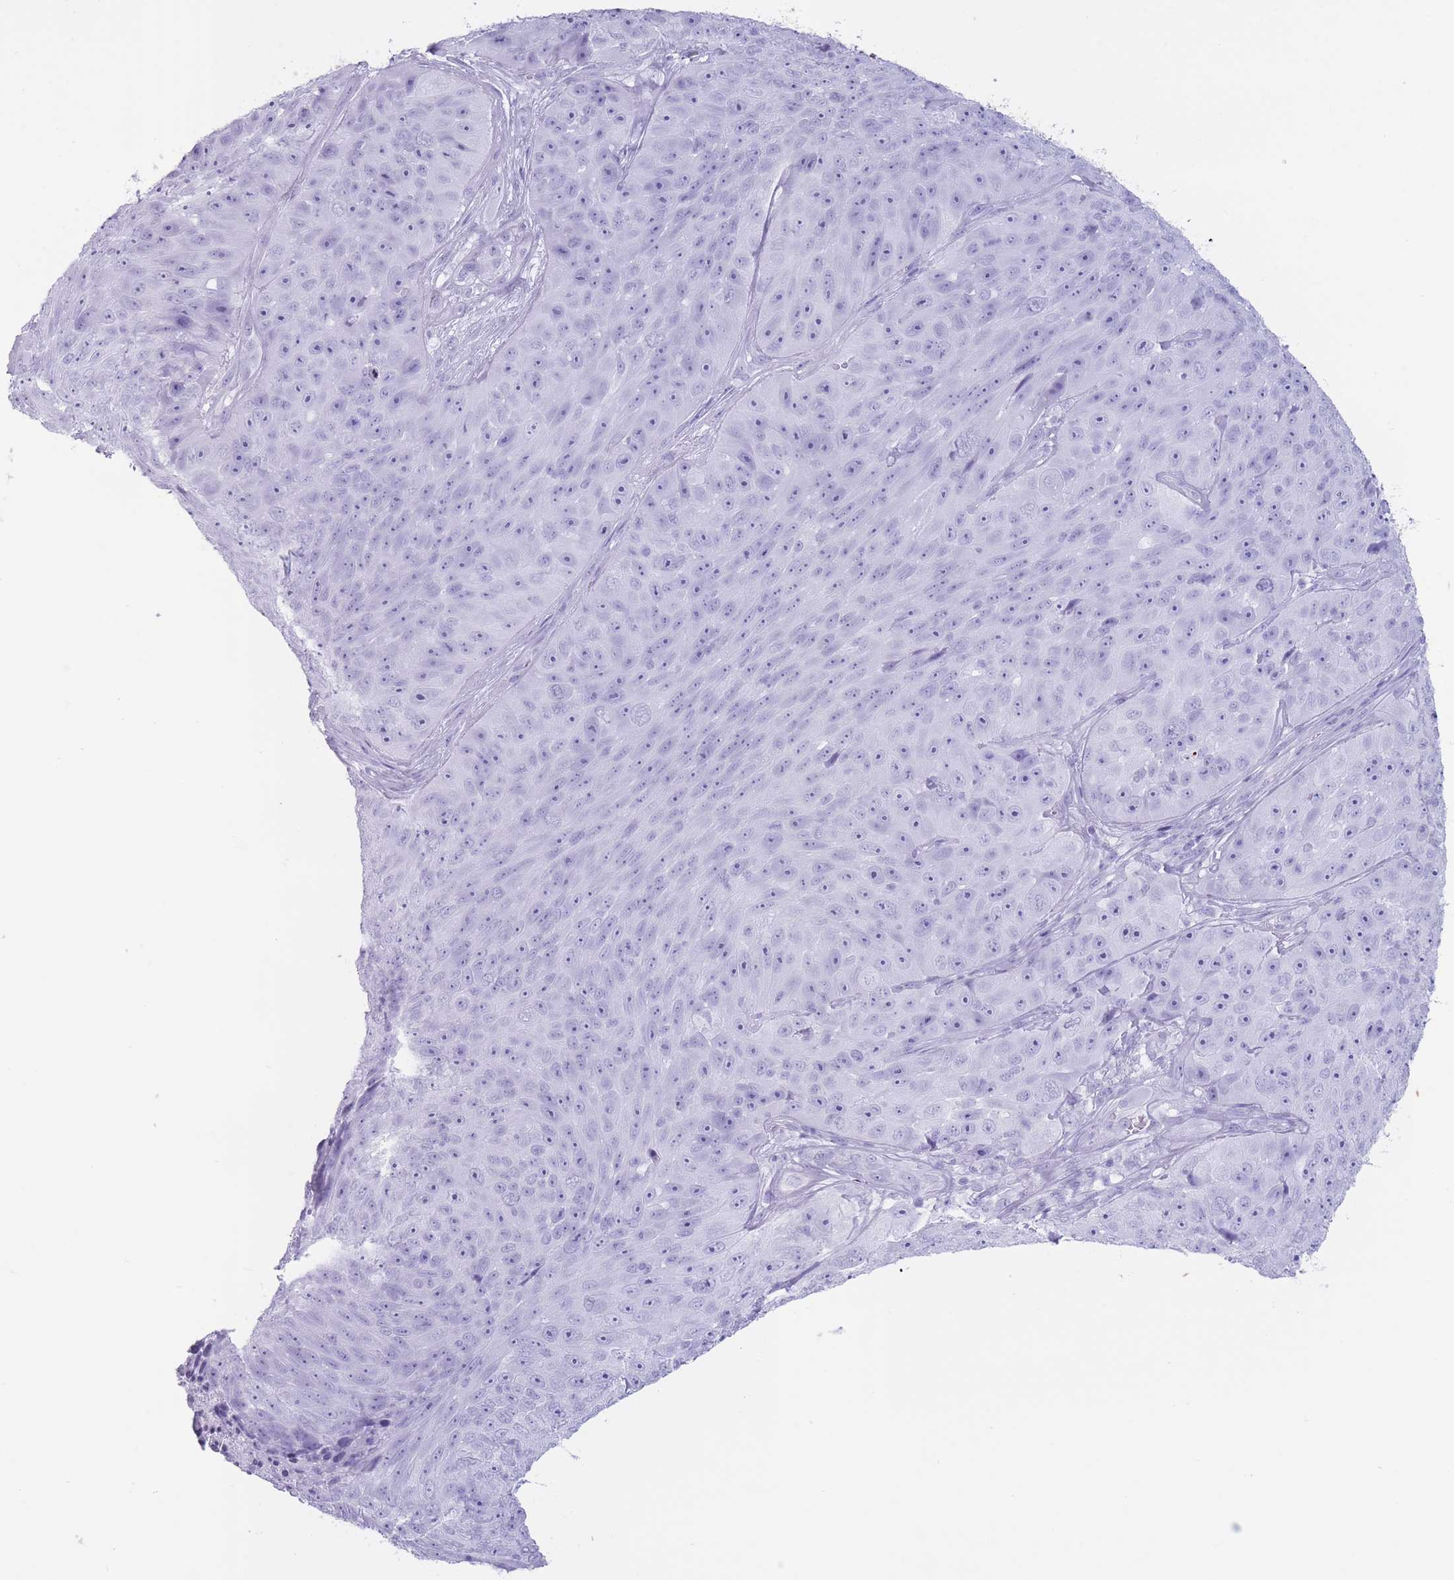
{"staining": {"intensity": "negative", "quantity": "none", "location": "none"}, "tissue": "skin cancer", "cell_type": "Tumor cells", "image_type": "cancer", "snomed": [{"axis": "morphology", "description": "Squamous cell carcinoma, NOS"}, {"axis": "topography", "description": "Skin"}], "caption": "Protein analysis of squamous cell carcinoma (skin) displays no significant staining in tumor cells.", "gene": "OR4F21", "patient": {"sex": "female", "age": 87}}